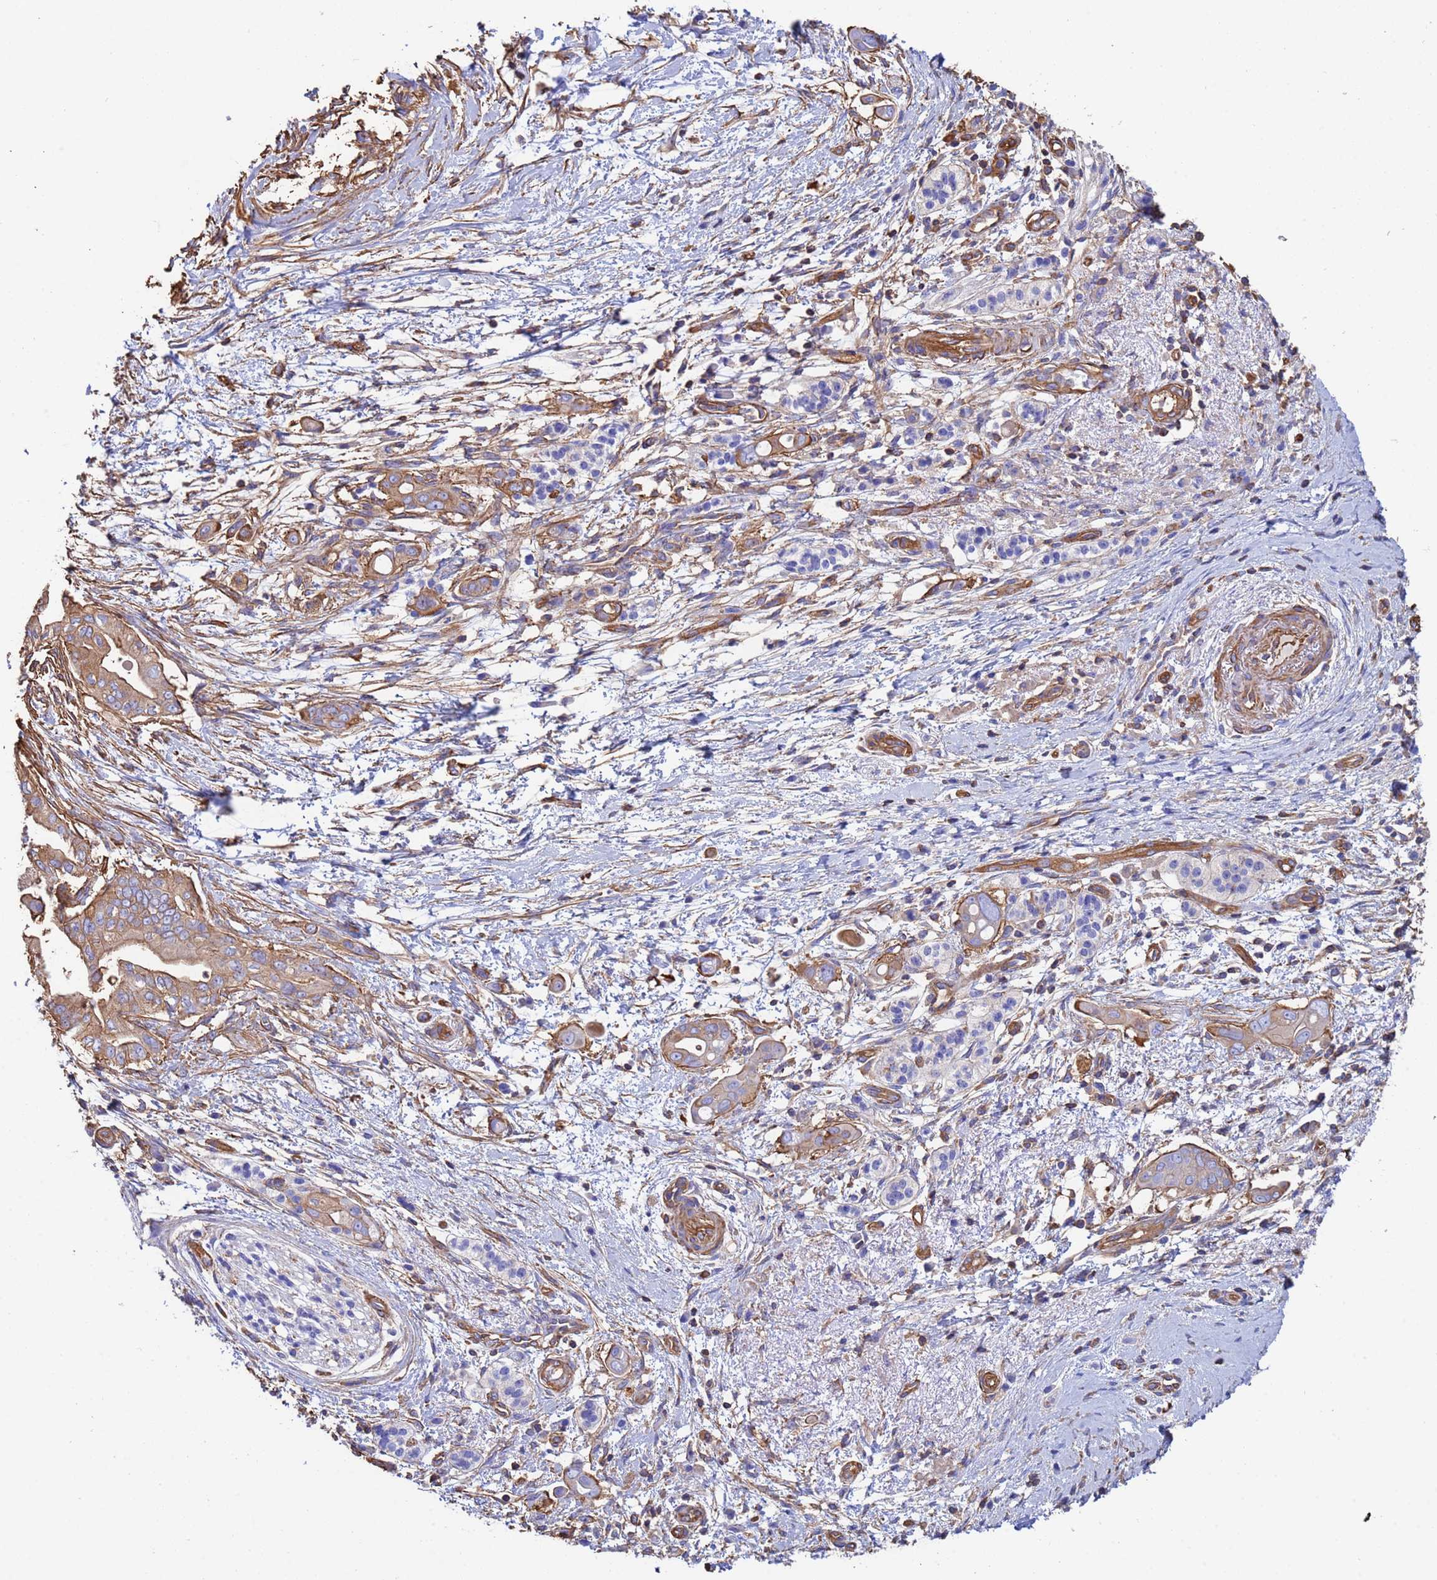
{"staining": {"intensity": "moderate", "quantity": ">75%", "location": "cytoplasmic/membranous"}, "tissue": "pancreatic cancer", "cell_type": "Tumor cells", "image_type": "cancer", "snomed": [{"axis": "morphology", "description": "Adenocarcinoma, NOS"}, {"axis": "topography", "description": "Pancreas"}], "caption": "Immunohistochemical staining of adenocarcinoma (pancreatic) reveals moderate cytoplasmic/membranous protein staining in approximately >75% of tumor cells.", "gene": "MYL12A", "patient": {"sex": "male", "age": 71}}